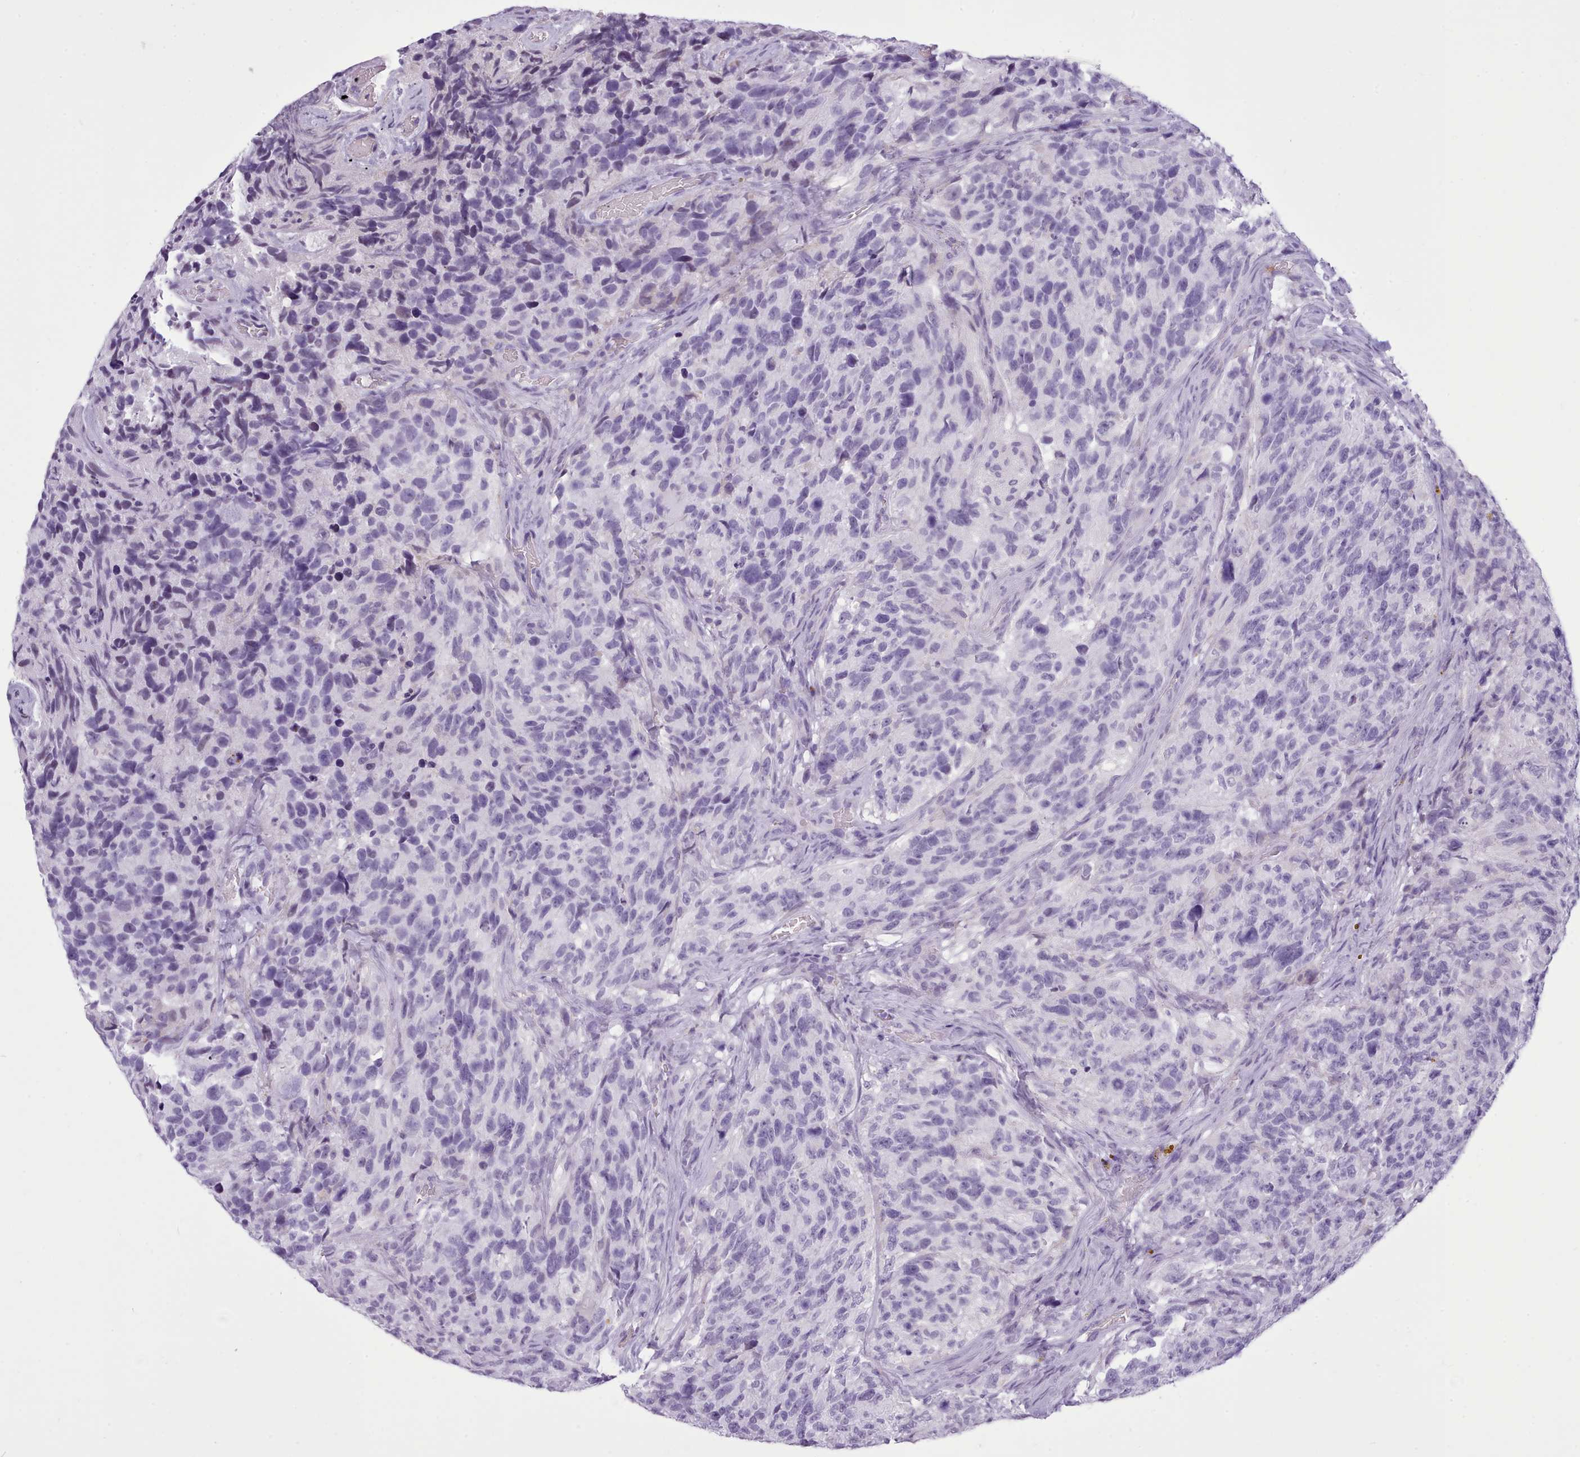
{"staining": {"intensity": "negative", "quantity": "none", "location": "none"}, "tissue": "glioma", "cell_type": "Tumor cells", "image_type": "cancer", "snomed": [{"axis": "morphology", "description": "Glioma, malignant, High grade"}, {"axis": "topography", "description": "Brain"}], "caption": "Immunohistochemical staining of human malignant high-grade glioma demonstrates no significant expression in tumor cells.", "gene": "FBXO48", "patient": {"sex": "male", "age": 69}}